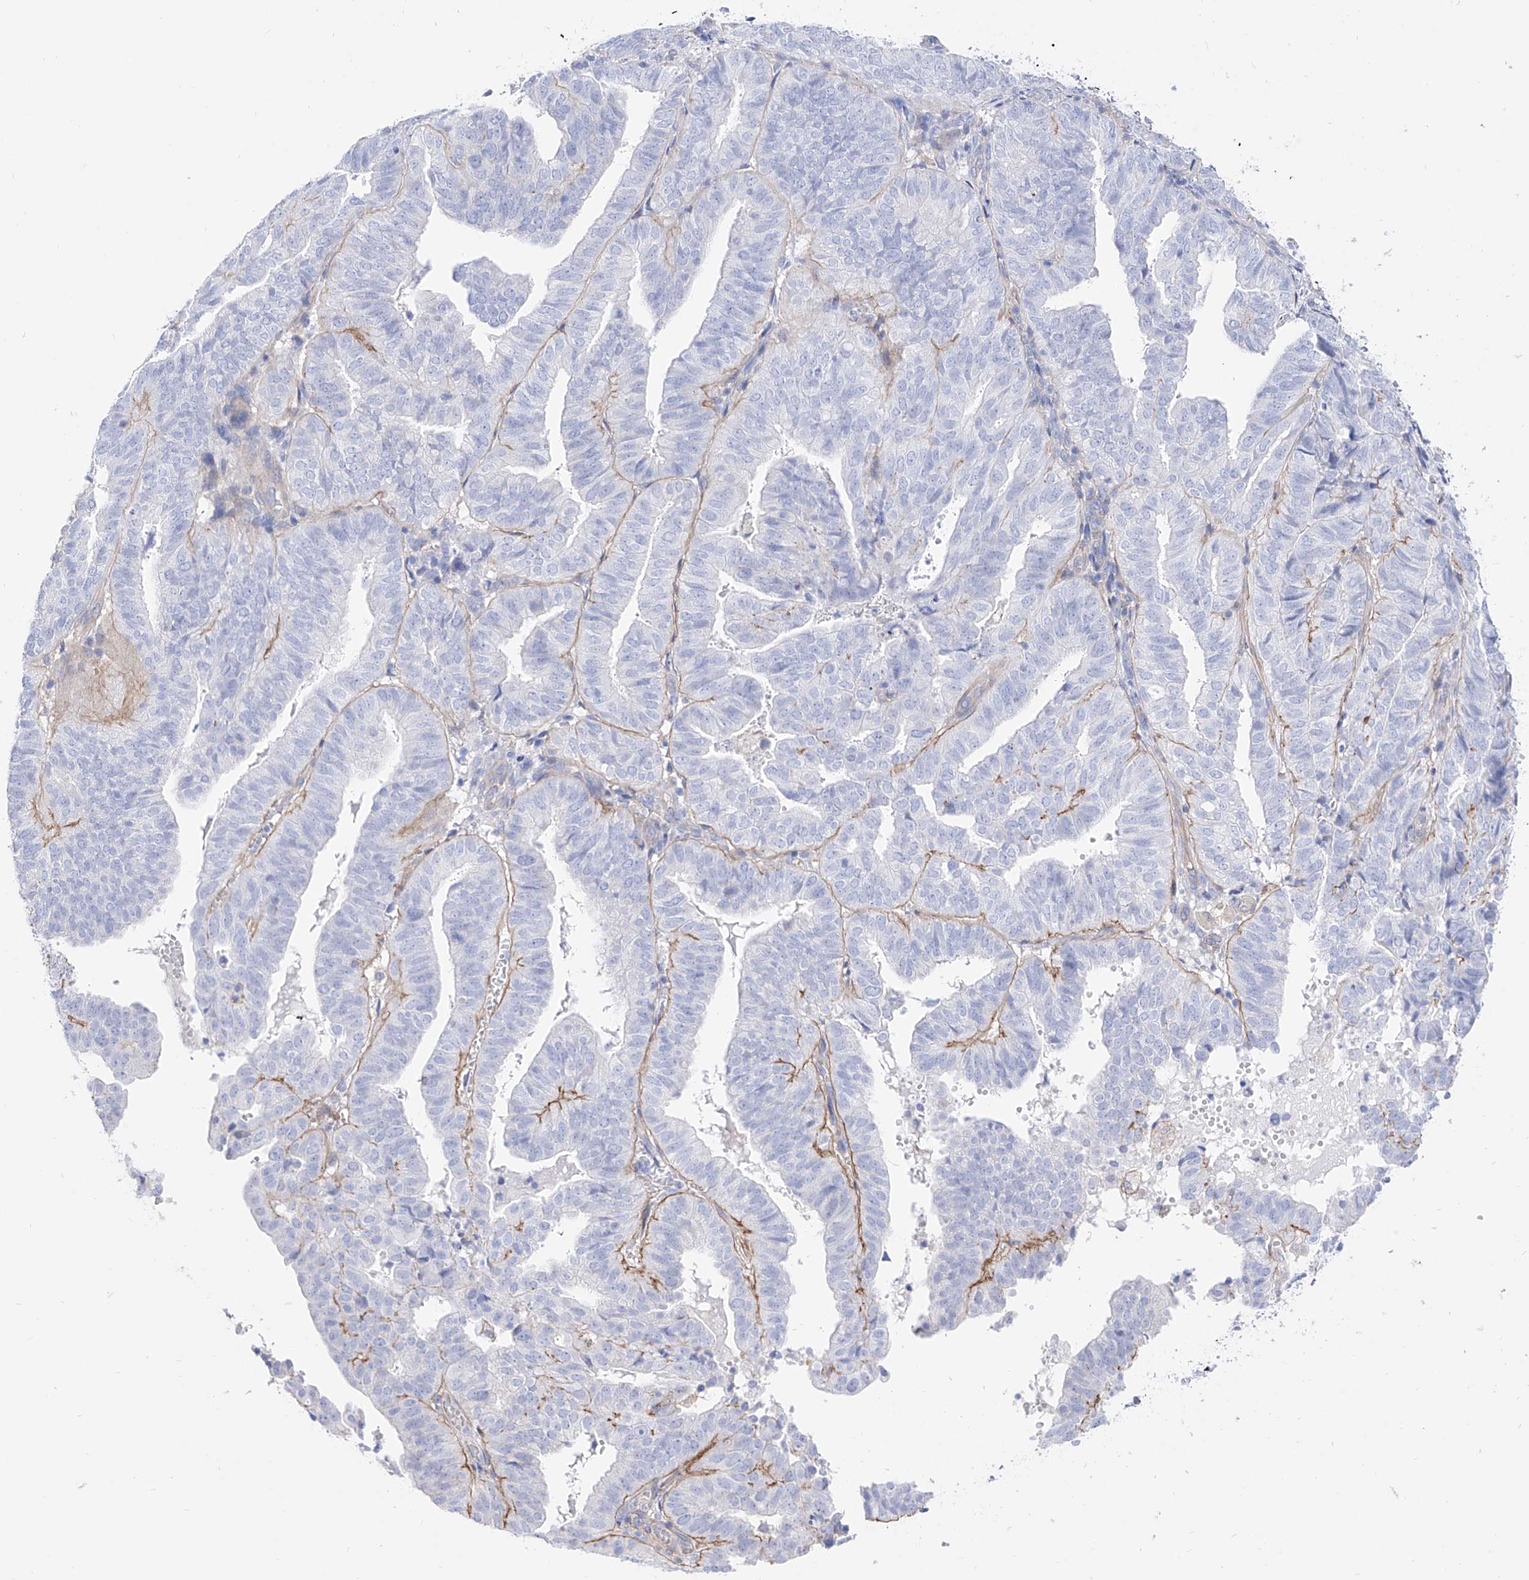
{"staining": {"intensity": "moderate", "quantity": "<25%", "location": "cytoplasmic/membranous"}, "tissue": "endometrial cancer", "cell_type": "Tumor cells", "image_type": "cancer", "snomed": [{"axis": "morphology", "description": "Adenocarcinoma, NOS"}, {"axis": "topography", "description": "Uterus"}], "caption": "There is low levels of moderate cytoplasmic/membranous staining in tumor cells of endometrial adenocarcinoma, as demonstrated by immunohistochemical staining (brown color).", "gene": "ZNF653", "patient": {"sex": "female", "age": 77}}